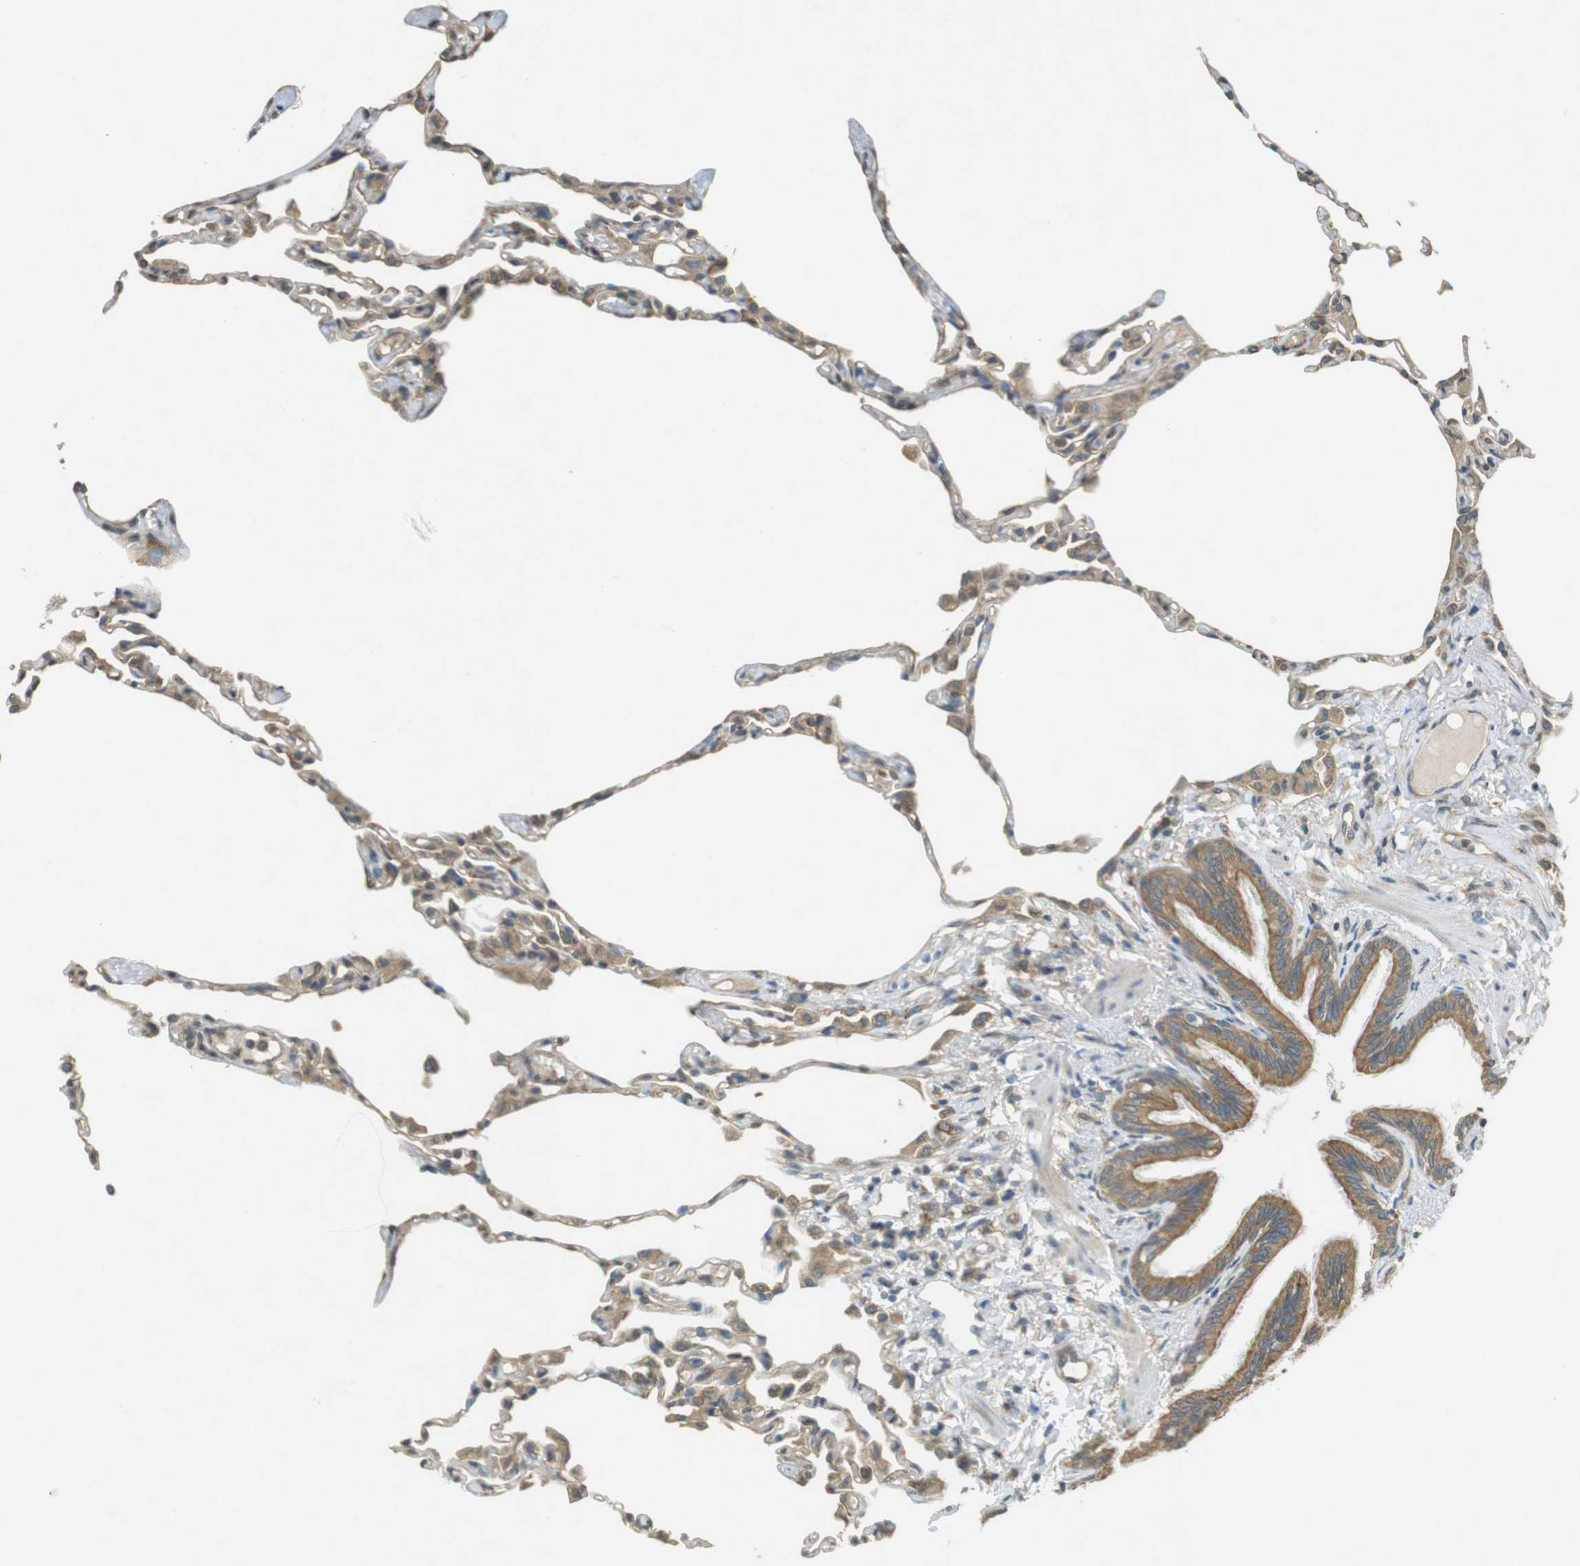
{"staining": {"intensity": "moderate", "quantity": ">75%", "location": "cytoplasmic/membranous"}, "tissue": "lung", "cell_type": "Alveolar cells", "image_type": "normal", "snomed": [{"axis": "morphology", "description": "Normal tissue, NOS"}, {"axis": "topography", "description": "Lung"}], "caption": "Immunohistochemical staining of benign lung reveals >75% levels of moderate cytoplasmic/membranous protein positivity in approximately >75% of alveolar cells.", "gene": "KIF5B", "patient": {"sex": "female", "age": 49}}